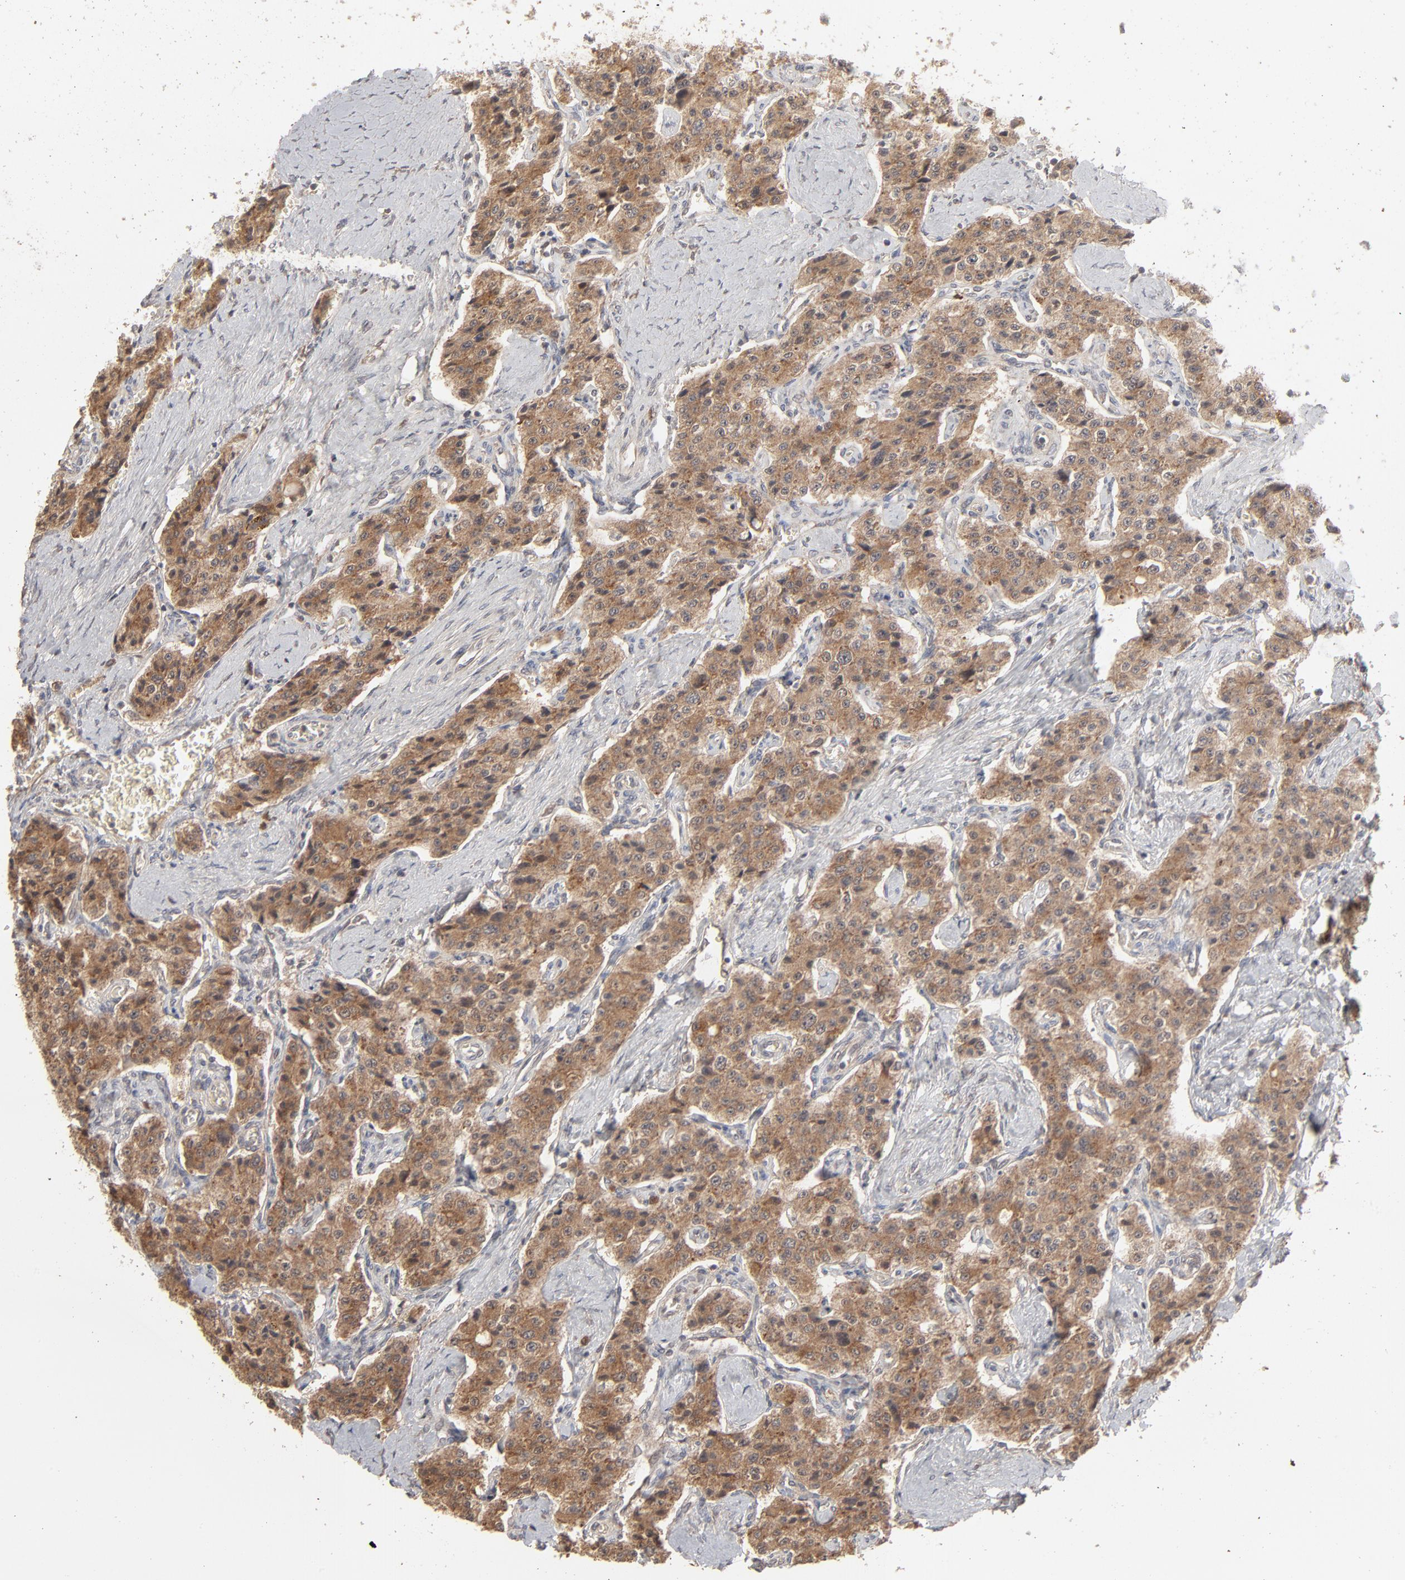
{"staining": {"intensity": "moderate", "quantity": ">75%", "location": "cytoplasmic/membranous"}, "tissue": "carcinoid", "cell_type": "Tumor cells", "image_type": "cancer", "snomed": [{"axis": "morphology", "description": "Carcinoid, malignant, NOS"}, {"axis": "topography", "description": "Small intestine"}], "caption": "The image reveals a brown stain indicating the presence of a protein in the cytoplasmic/membranous of tumor cells in malignant carcinoid.", "gene": "SCFD1", "patient": {"sex": "male", "age": 52}}